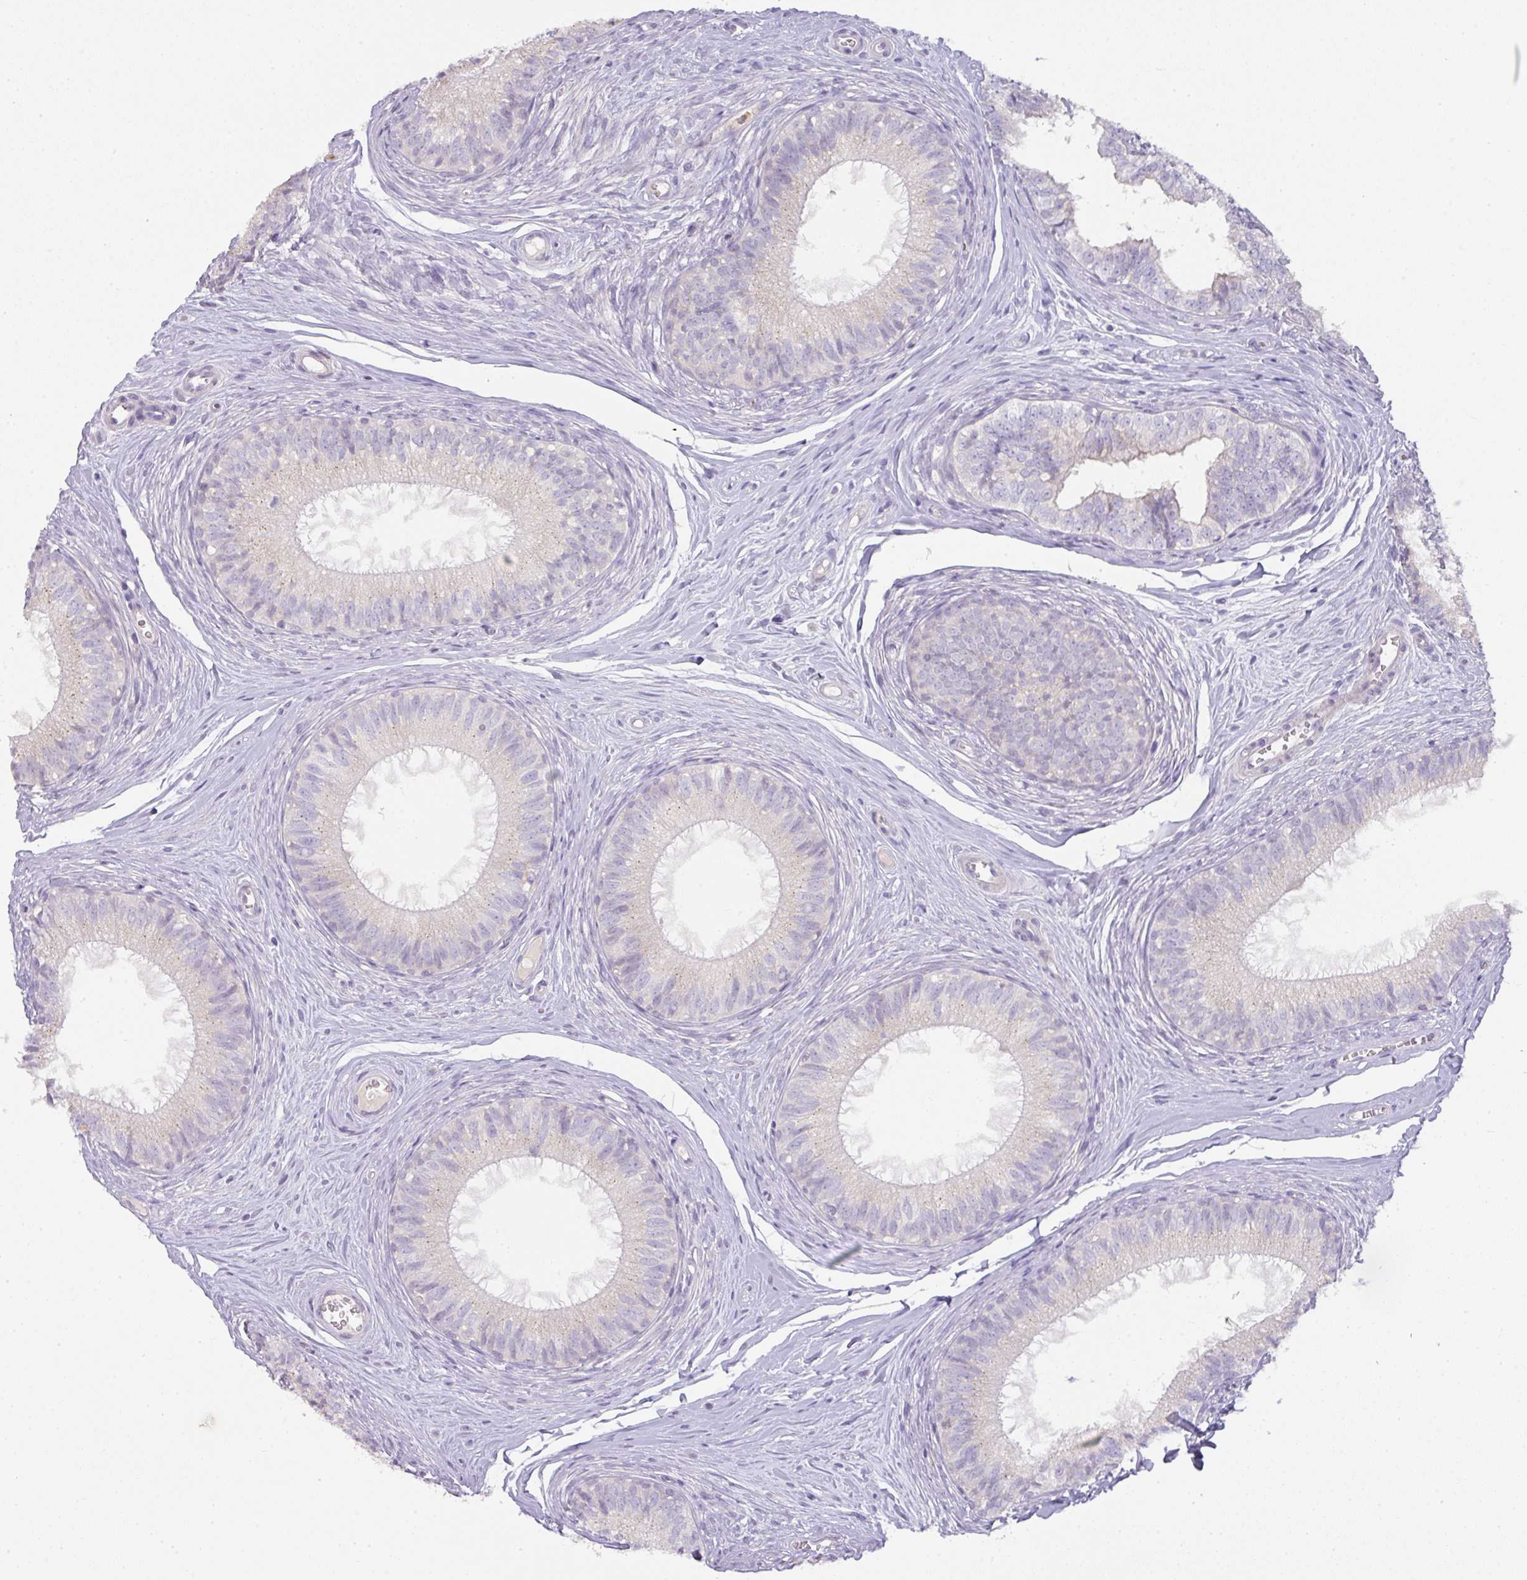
{"staining": {"intensity": "negative", "quantity": "none", "location": "none"}, "tissue": "epididymis", "cell_type": "Glandular cells", "image_type": "normal", "snomed": [{"axis": "morphology", "description": "Normal tissue, NOS"}, {"axis": "topography", "description": "Epididymis"}], "caption": "Immunohistochemistry (IHC) of unremarkable epididymis demonstrates no expression in glandular cells.", "gene": "HHEX", "patient": {"sex": "male", "age": 25}}